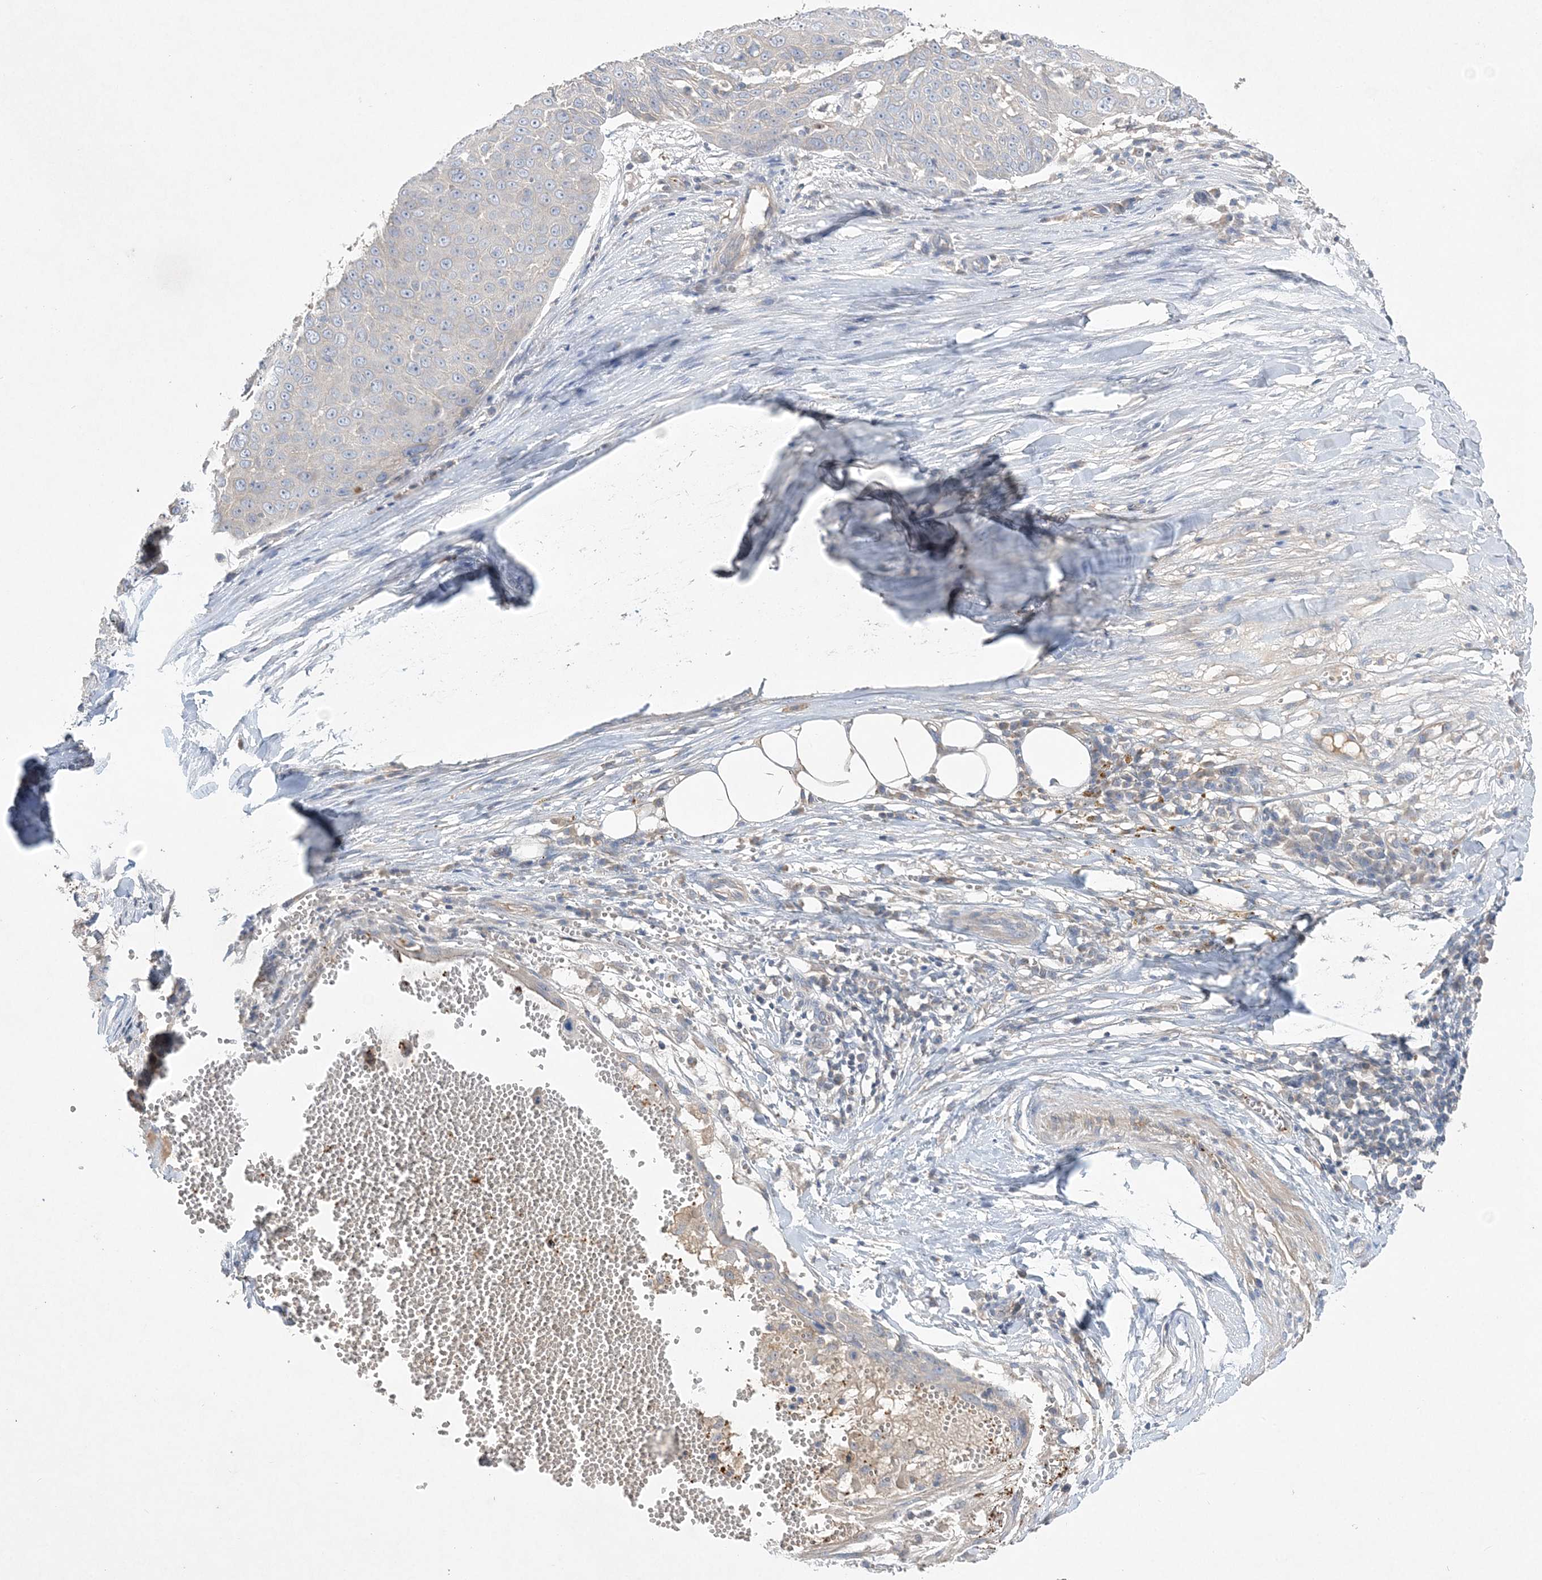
{"staining": {"intensity": "negative", "quantity": "none", "location": "none"}, "tissue": "skin cancer", "cell_type": "Tumor cells", "image_type": "cancer", "snomed": [{"axis": "morphology", "description": "Squamous cell carcinoma, NOS"}, {"axis": "topography", "description": "Skin"}], "caption": "This is an immunohistochemistry histopathology image of squamous cell carcinoma (skin). There is no staining in tumor cells.", "gene": "ADCK2", "patient": {"sex": "male", "age": 71}}